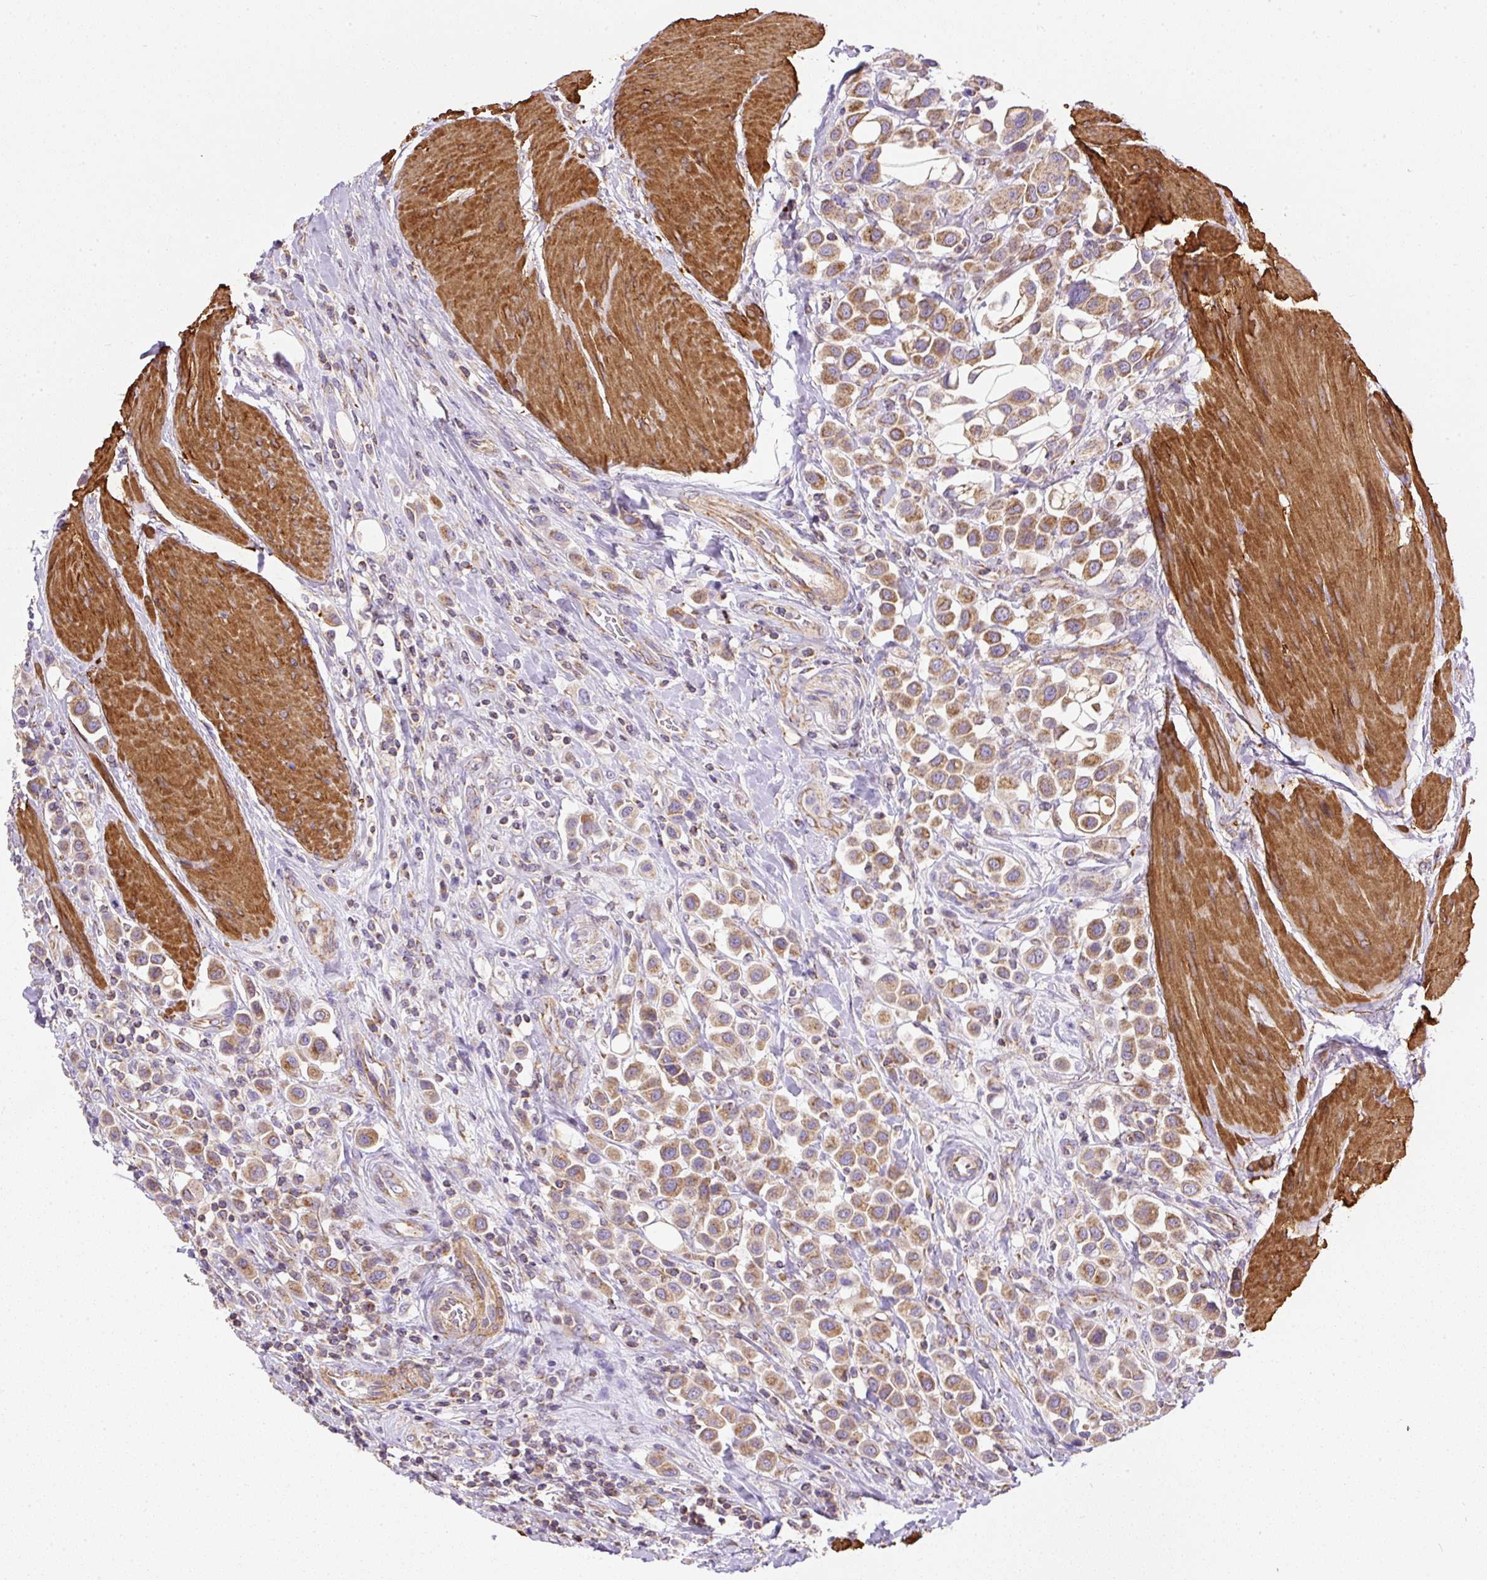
{"staining": {"intensity": "moderate", "quantity": ">75%", "location": "cytoplasmic/membranous"}, "tissue": "urothelial cancer", "cell_type": "Tumor cells", "image_type": "cancer", "snomed": [{"axis": "morphology", "description": "Urothelial carcinoma, High grade"}, {"axis": "topography", "description": "Urinary bladder"}], "caption": "Protein expression analysis of human urothelial carcinoma (high-grade) reveals moderate cytoplasmic/membranous staining in about >75% of tumor cells.", "gene": "NDUFAF2", "patient": {"sex": "male", "age": 50}}